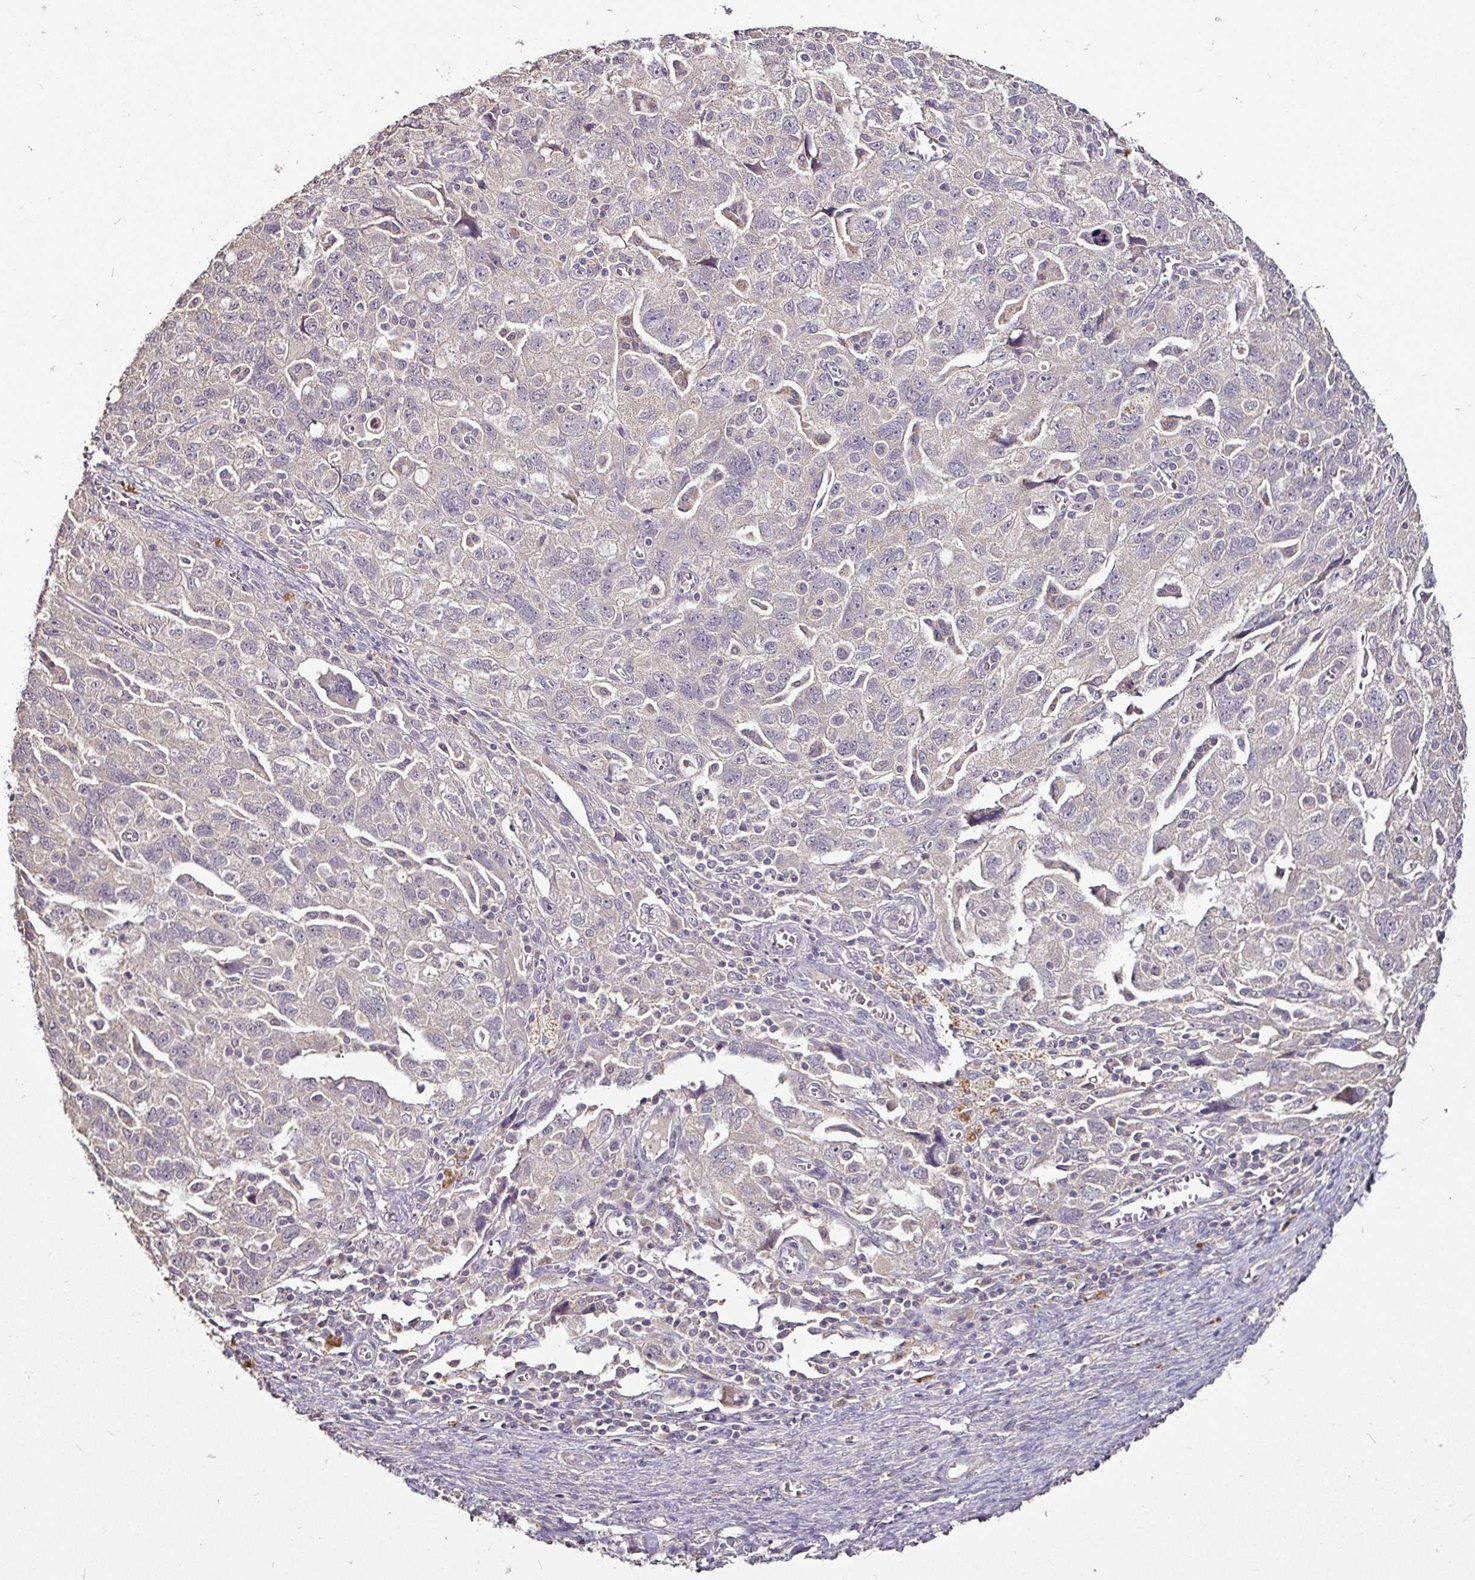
{"staining": {"intensity": "negative", "quantity": "none", "location": "none"}, "tissue": "ovarian cancer", "cell_type": "Tumor cells", "image_type": "cancer", "snomed": [{"axis": "morphology", "description": "Carcinoma, NOS"}, {"axis": "morphology", "description": "Cystadenocarcinoma, serous, NOS"}, {"axis": "topography", "description": "Ovary"}], "caption": "Immunohistochemistry (IHC) image of human ovarian carcinoma stained for a protein (brown), which displays no positivity in tumor cells. (Brightfield microscopy of DAB (3,3'-diaminobenzidine) IHC at high magnification).", "gene": "RPL38", "patient": {"sex": "female", "age": 69}}